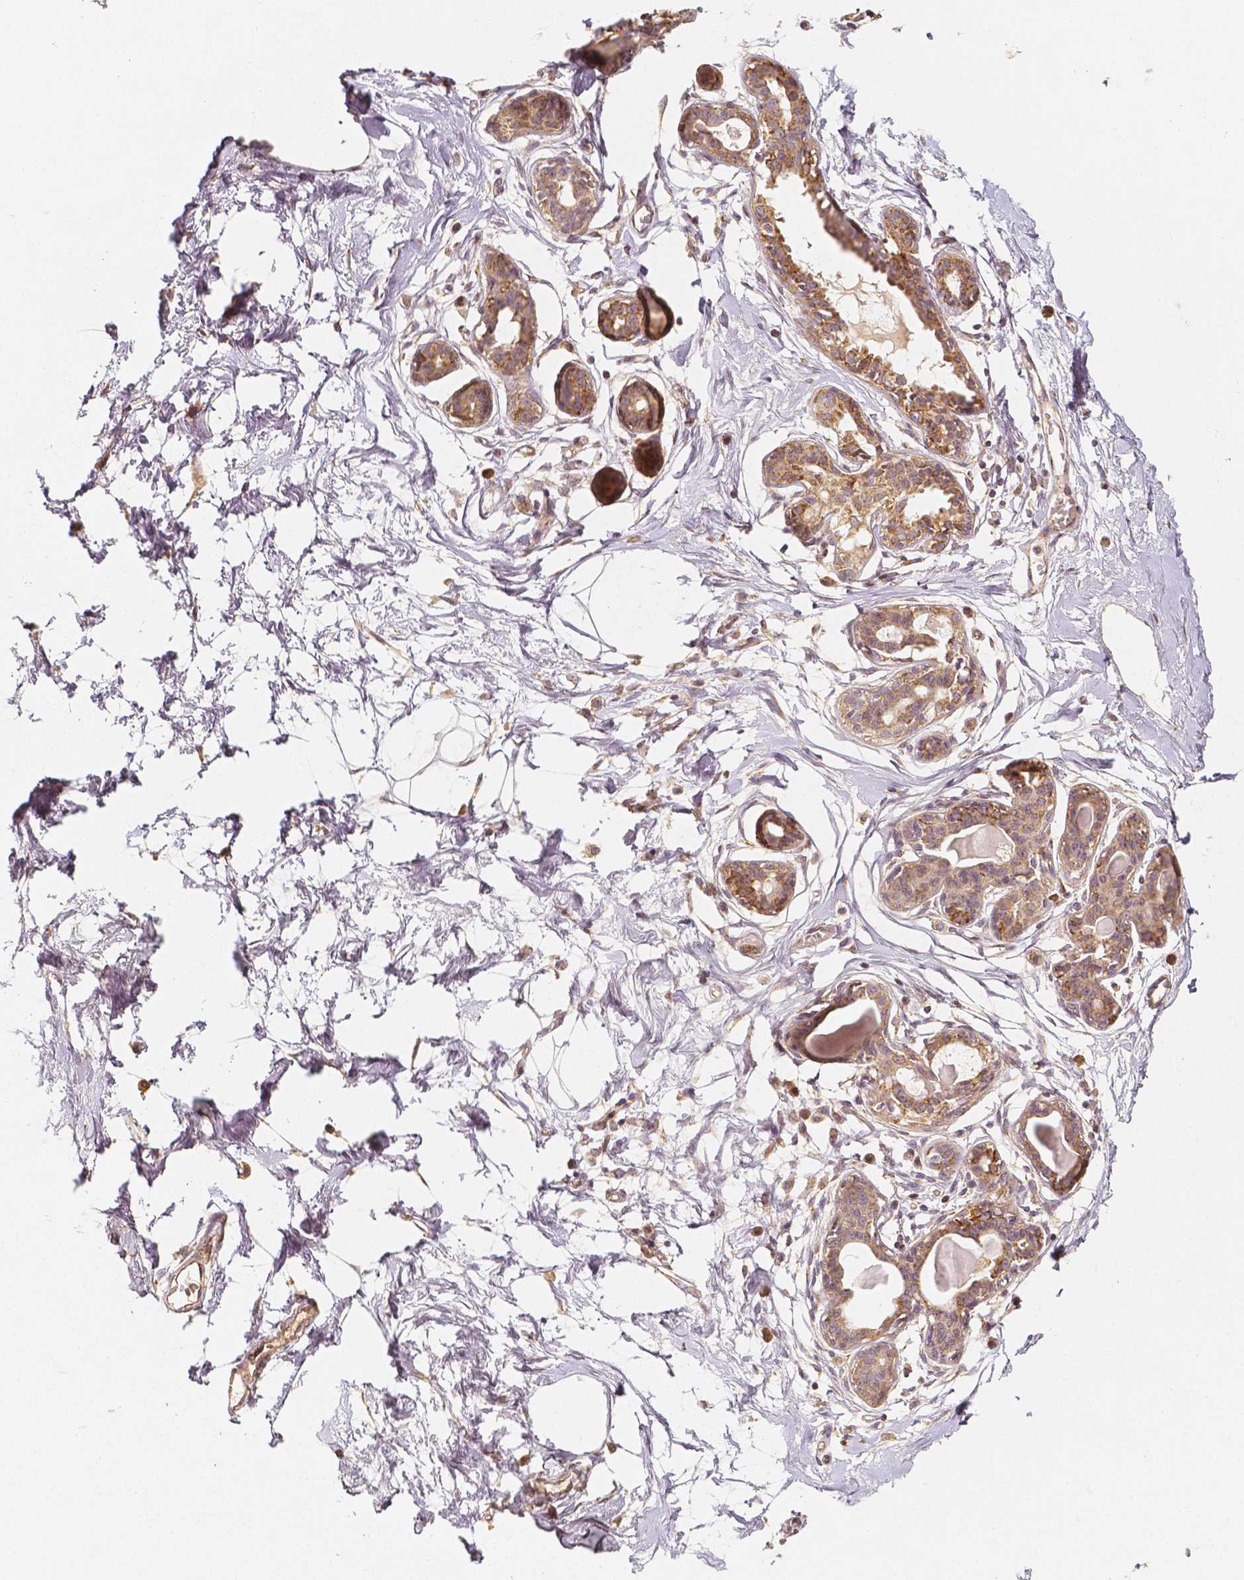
{"staining": {"intensity": "moderate", "quantity": "25%-75%", "location": "cytoplasmic/membranous"}, "tissue": "breast", "cell_type": "Adipocytes", "image_type": "normal", "snomed": [{"axis": "morphology", "description": "Normal tissue, NOS"}, {"axis": "topography", "description": "Breast"}], "caption": "The immunohistochemical stain shows moderate cytoplasmic/membranous positivity in adipocytes of benign breast.", "gene": "PGAM5", "patient": {"sex": "female", "age": 45}}